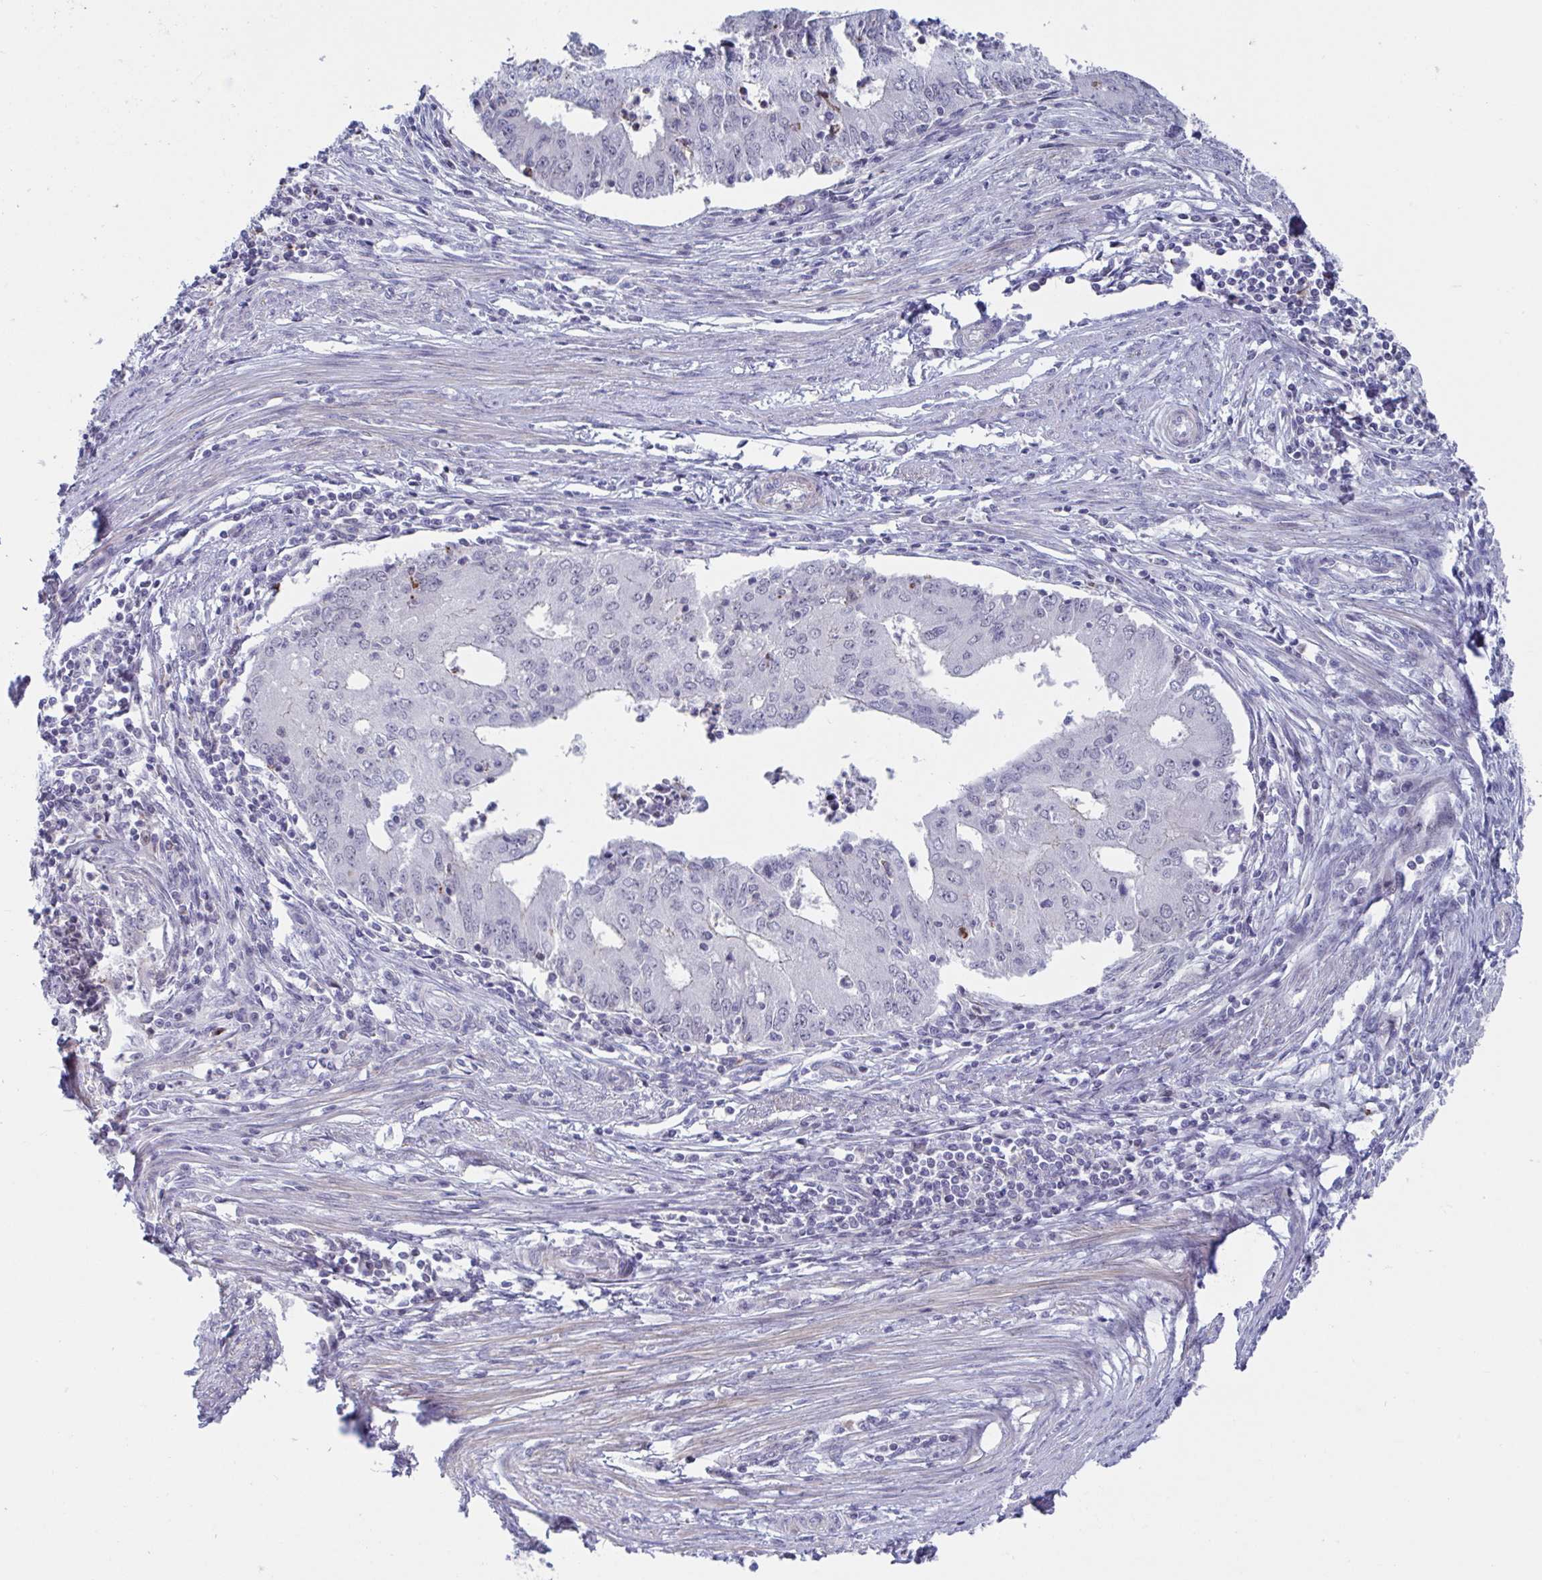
{"staining": {"intensity": "negative", "quantity": "none", "location": "none"}, "tissue": "endometrial cancer", "cell_type": "Tumor cells", "image_type": "cancer", "snomed": [{"axis": "morphology", "description": "Adenocarcinoma, NOS"}, {"axis": "topography", "description": "Endometrium"}], "caption": "This is a image of IHC staining of adenocarcinoma (endometrial), which shows no expression in tumor cells.", "gene": "WDR72", "patient": {"sex": "female", "age": 50}}